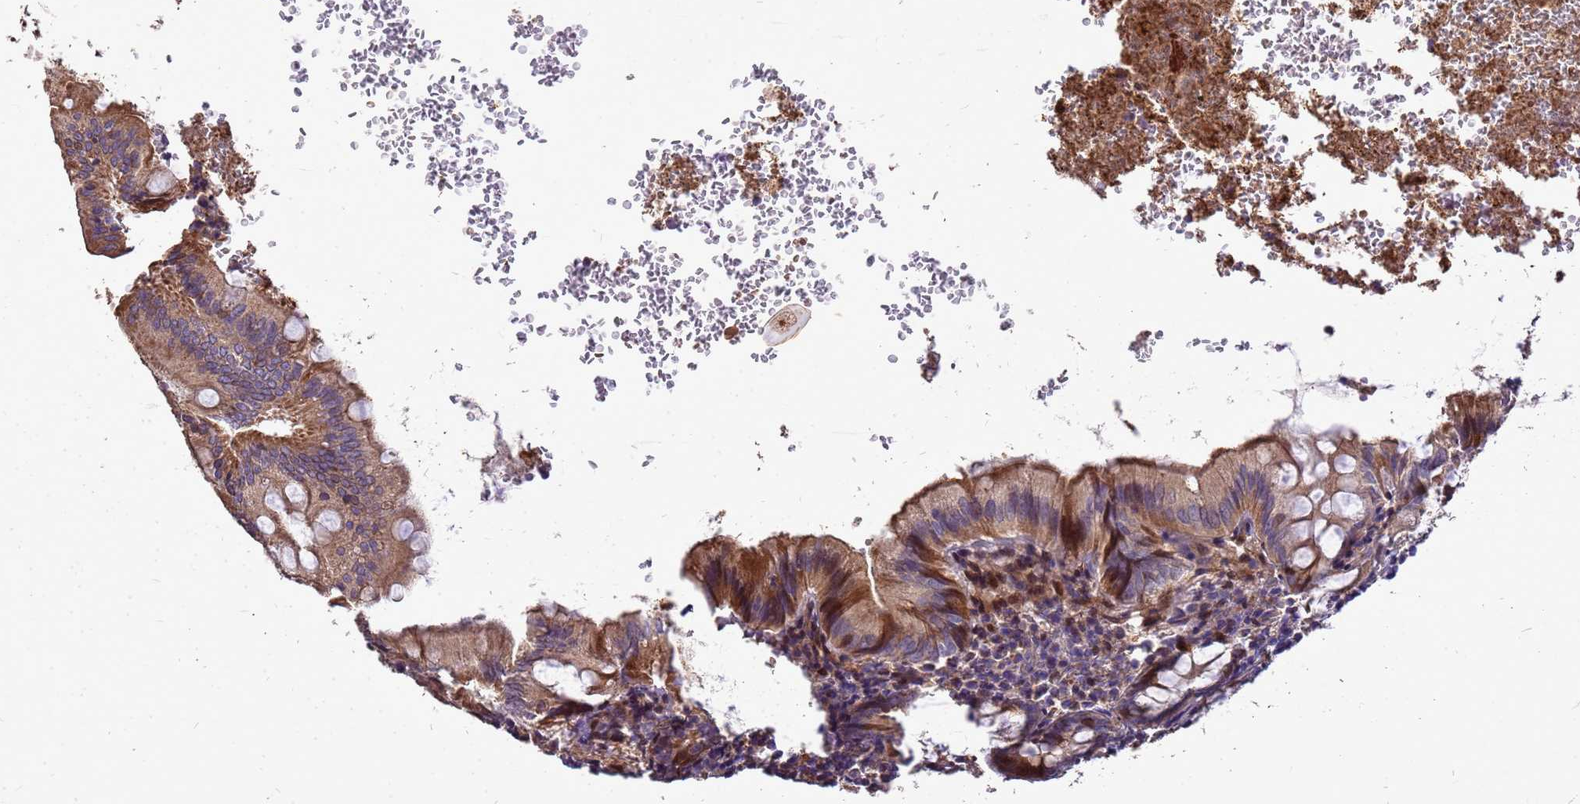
{"staining": {"intensity": "moderate", "quantity": ">75%", "location": "cytoplasmic/membranous"}, "tissue": "appendix", "cell_type": "Glandular cells", "image_type": "normal", "snomed": [{"axis": "morphology", "description": "Normal tissue, NOS"}, {"axis": "topography", "description": "Appendix"}], "caption": "Glandular cells reveal moderate cytoplasmic/membranous staining in about >75% of cells in unremarkable appendix.", "gene": "RSPRY1", "patient": {"sex": "male", "age": 8}}